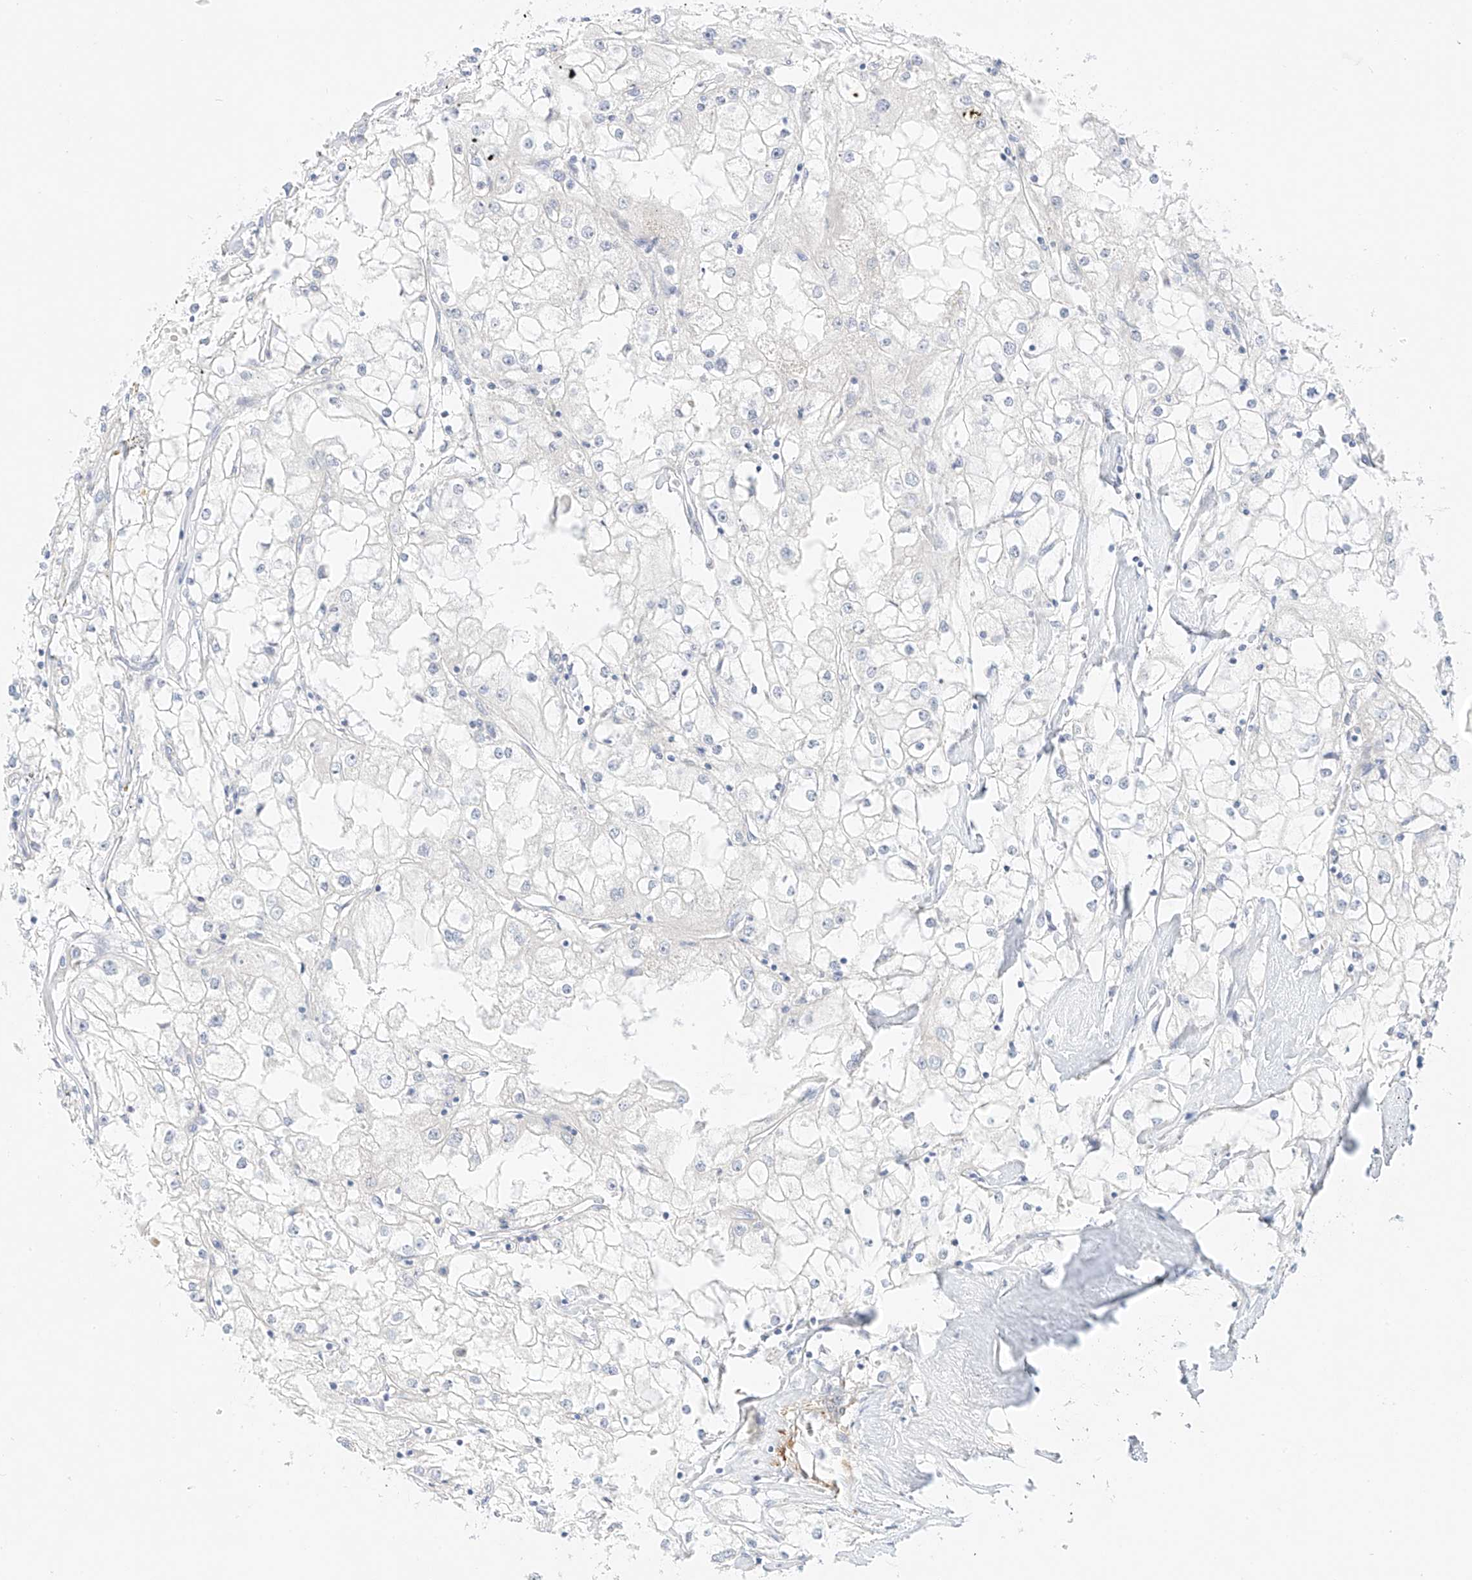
{"staining": {"intensity": "negative", "quantity": "none", "location": "none"}, "tissue": "renal cancer", "cell_type": "Tumor cells", "image_type": "cancer", "snomed": [{"axis": "morphology", "description": "Adenocarcinoma, NOS"}, {"axis": "topography", "description": "Kidney"}], "caption": "A high-resolution micrograph shows immunohistochemistry staining of renal cancer, which displays no significant staining in tumor cells. Brightfield microscopy of immunohistochemistry stained with DAB (brown) and hematoxylin (blue), captured at high magnification.", "gene": "ST3GAL5", "patient": {"sex": "male", "age": 56}}